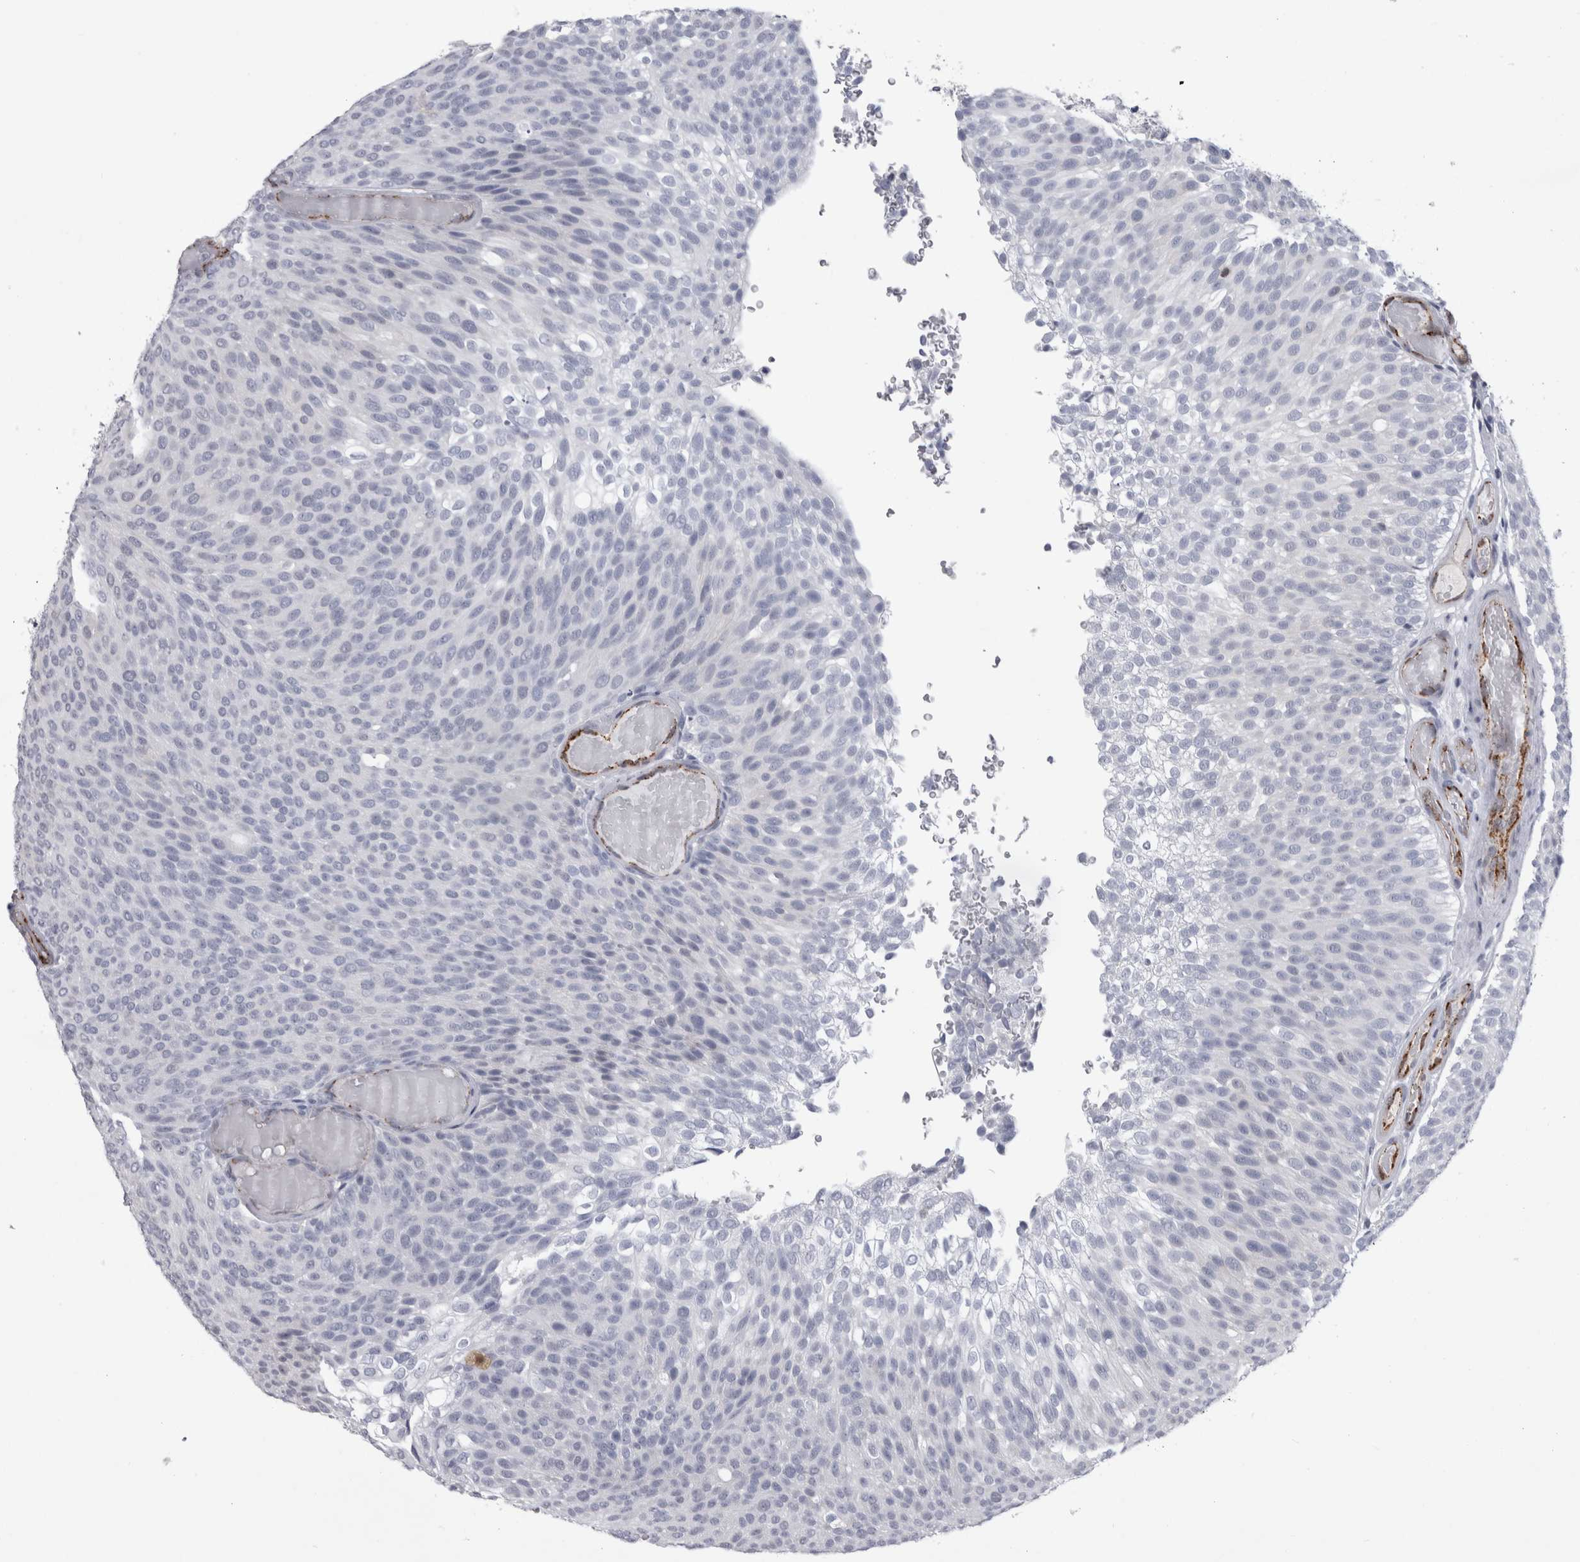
{"staining": {"intensity": "negative", "quantity": "none", "location": "none"}, "tissue": "urothelial cancer", "cell_type": "Tumor cells", "image_type": "cancer", "snomed": [{"axis": "morphology", "description": "Urothelial carcinoma, Low grade"}, {"axis": "topography", "description": "Urinary bladder"}], "caption": "Tumor cells show no significant protein positivity in urothelial carcinoma (low-grade).", "gene": "ACOT7", "patient": {"sex": "male", "age": 78}}